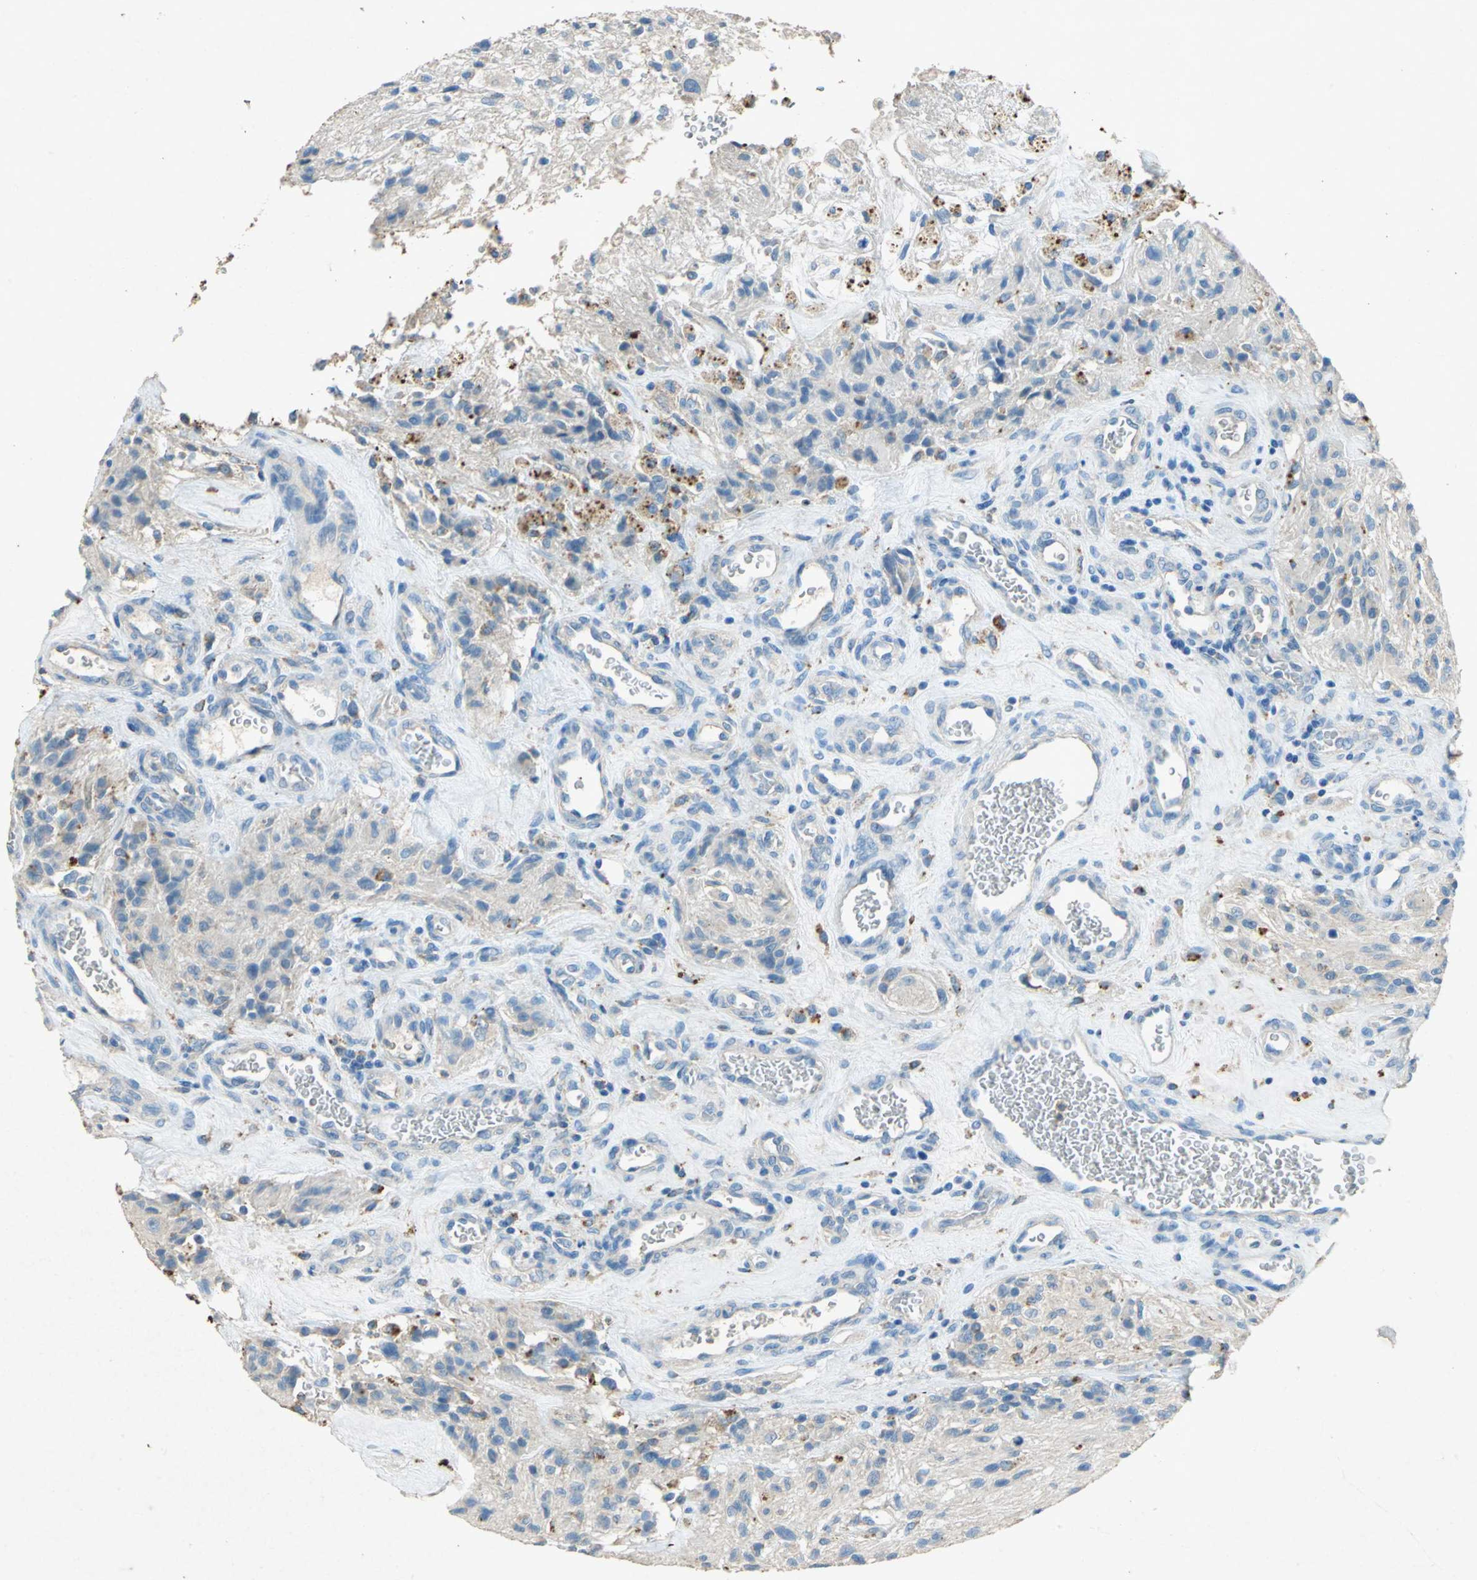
{"staining": {"intensity": "weak", "quantity": "<25%", "location": "cytoplasmic/membranous"}, "tissue": "glioma", "cell_type": "Tumor cells", "image_type": "cancer", "snomed": [{"axis": "morphology", "description": "Normal tissue, NOS"}, {"axis": "morphology", "description": "Glioma, malignant, High grade"}, {"axis": "topography", "description": "Cerebral cortex"}], "caption": "This is an immunohistochemistry (IHC) micrograph of glioma. There is no staining in tumor cells.", "gene": "ADAMTS5", "patient": {"sex": "male", "age": 56}}